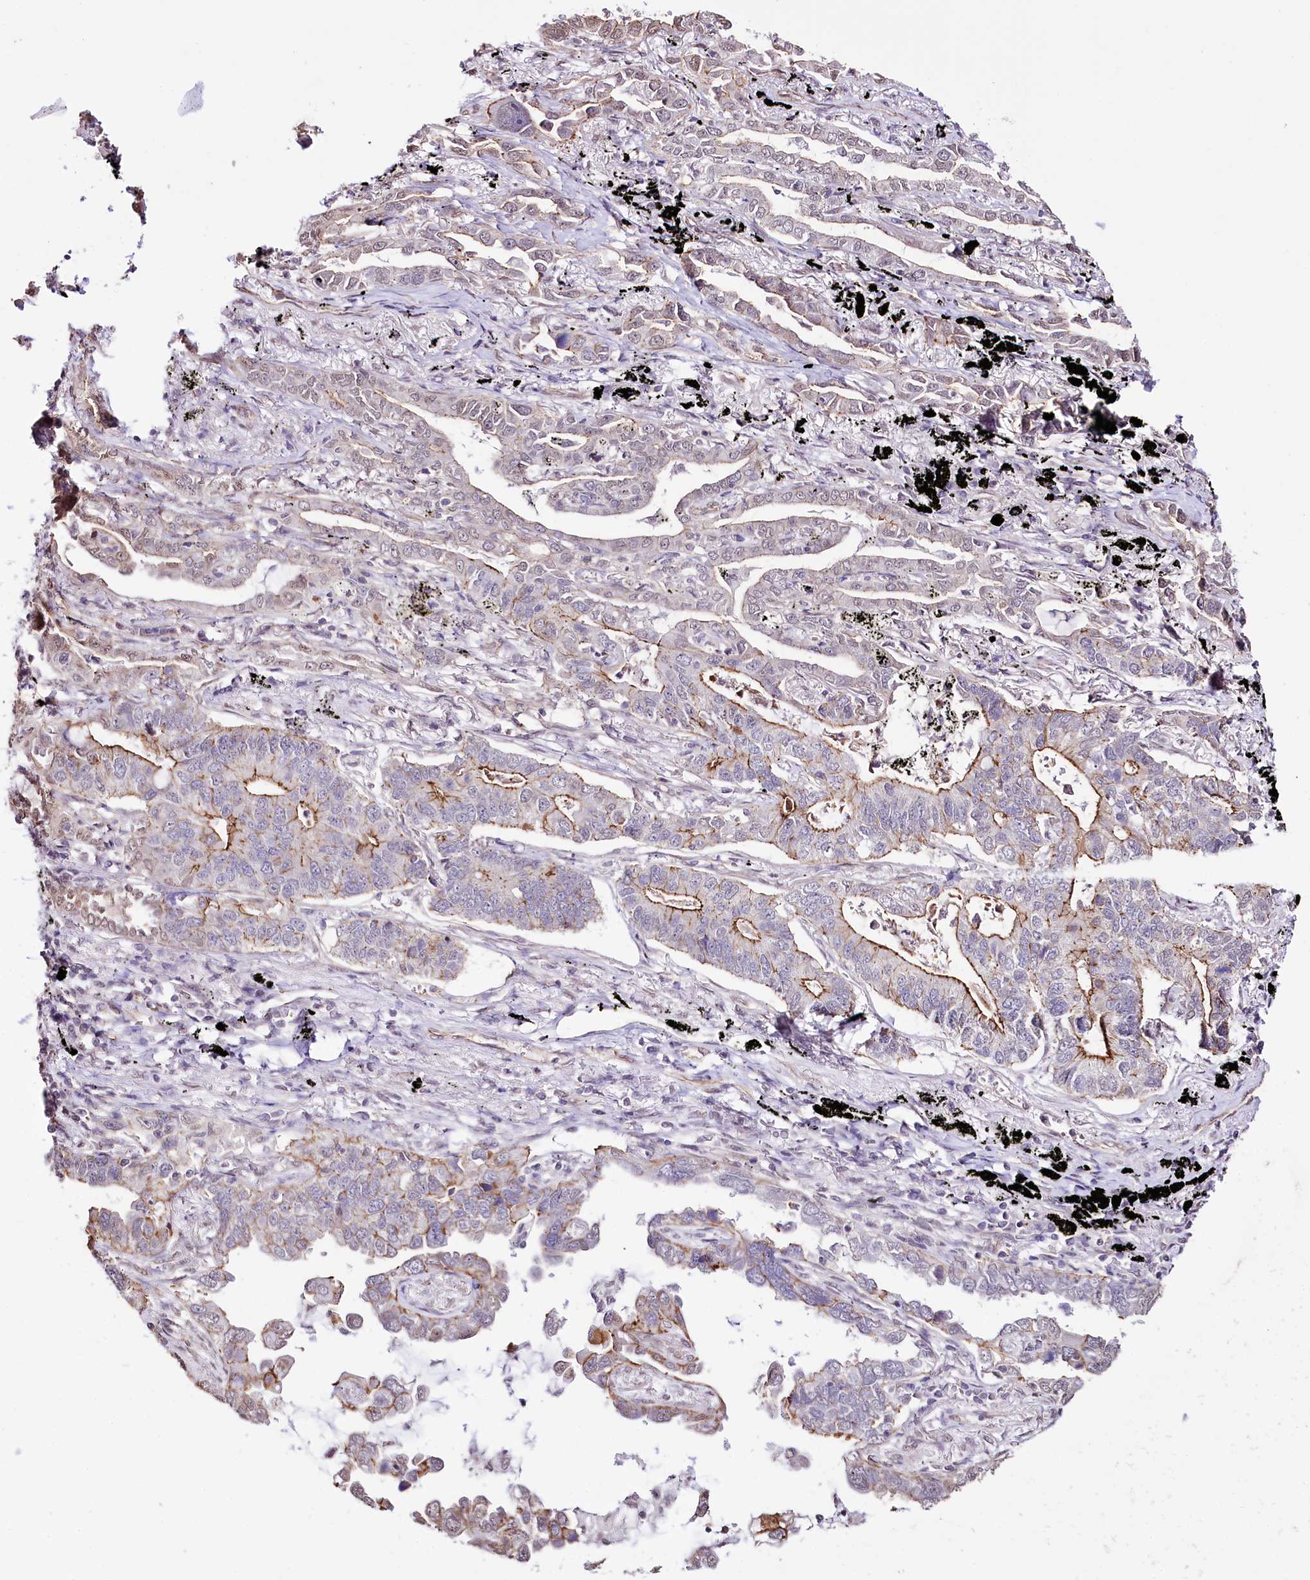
{"staining": {"intensity": "moderate", "quantity": "25%-75%", "location": "cytoplasmic/membranous"}, "tissue": "lung cancer", "cell_type": "Tumor cells", "image_type": "cancer", "snomed": [{"axis": "morphology", "description": "Adenocarcinoma, NOS"}, {"axis": "topography", "description": "Lung"}], "caption": "Protein analysis of lung cancer tissue exhibits moderate cytoplasmic/membranous expression in approximately 25%-75% of tumor cells.", "gene": "ST7", "patient": {"sex": "male", "age": 67}}